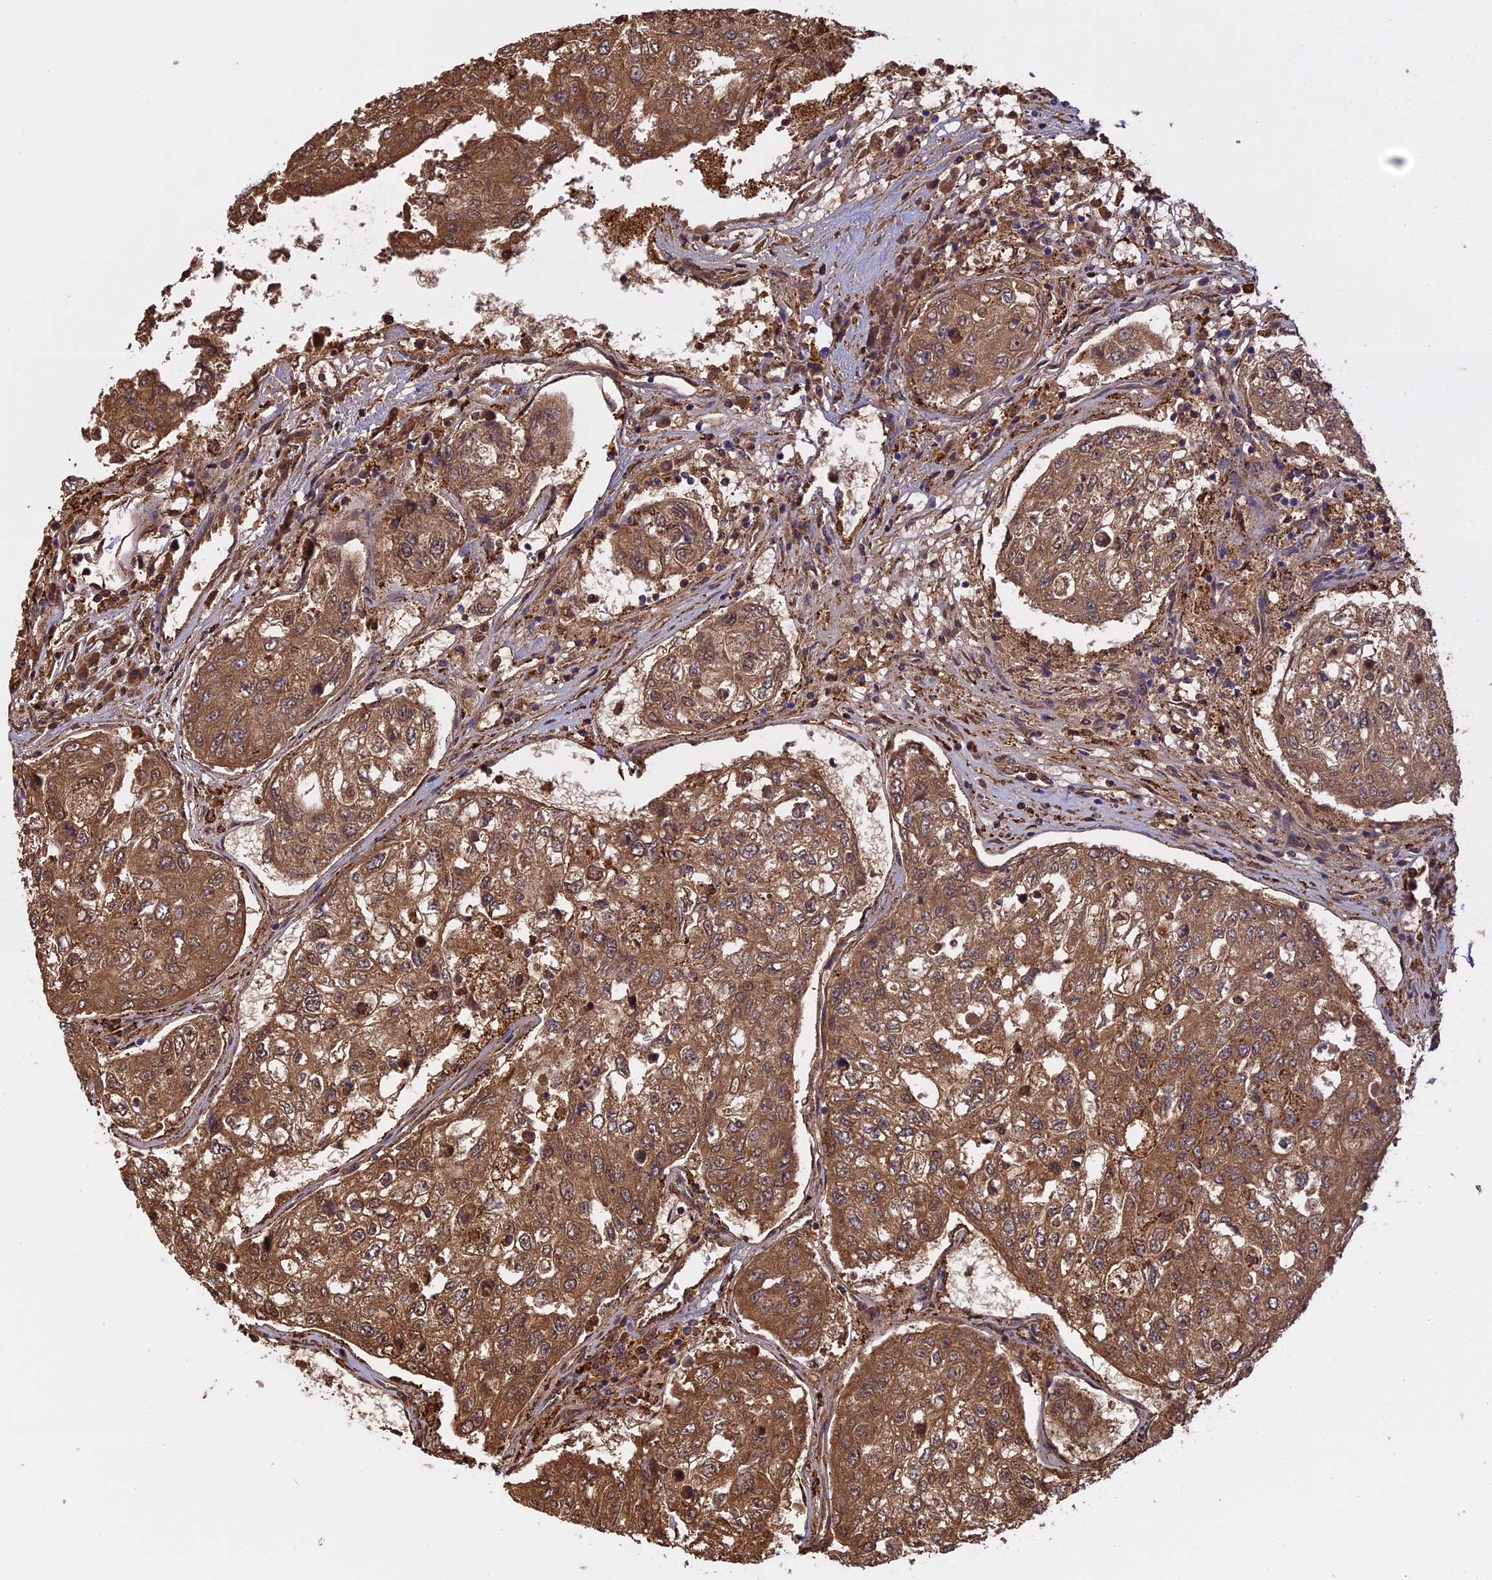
{"staining": {"intensity": "strong", "quantity": ">75%", "location": "cytoplasmic/membranous,nuclear"}, "tissue": "urothelial cancer", "cell_type": "Tumor cells", "image_type": "cancer", "snomed": [{"axis": "morphology", "description": "Urothelial carcinoma, High grade"}, {"axis": "topography", "description": "Lymph node"}, {"axis": "topography", "description": "Urinary bladder"}], "caption": "Immunohistochemistry photomicrograph of urothelial carcinoma (high-grade) stained for a protein (brown), which reveals high levels of strong cytoplasmic/membranous and nuclear expression in approximately >75% of tumor cells.", "gene": "KCNG1", "patient": {"sex": "male", "age": 51}}